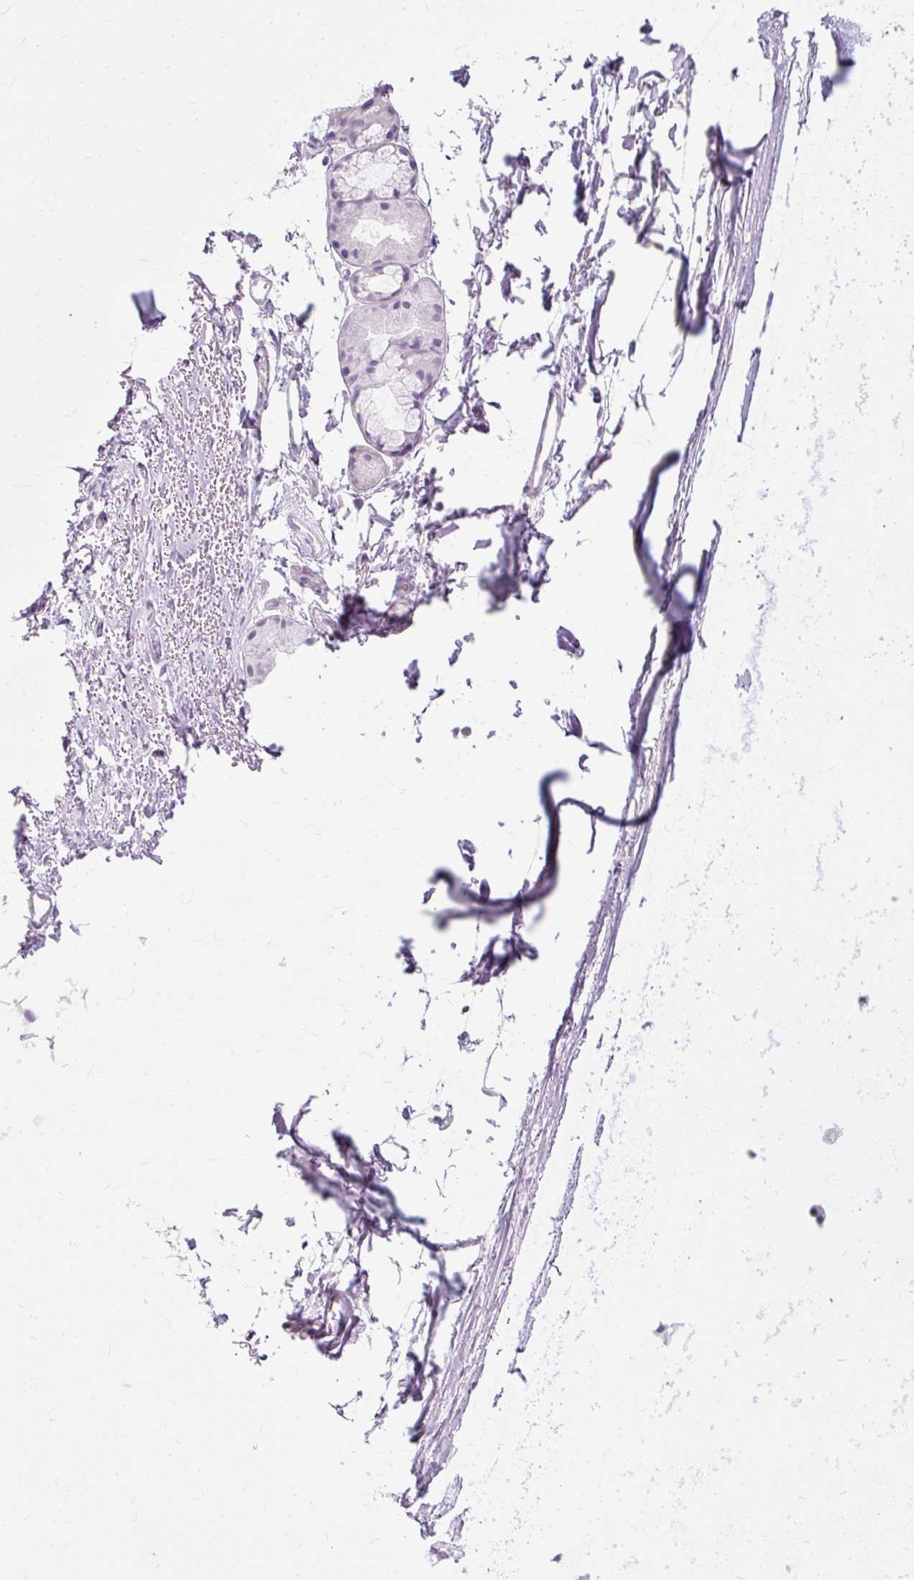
{"staining": {"intensity": "negative", "quantity": "none", "location": "none"}, "tissue": "adipose tissue", "cell_type": "Adipocytes", "image_type": "normal", "snomed": [{"axis": "morphology", "description": "Normal tissue, NOS"}, {"axis": "topography", "description": "Cartilage tissue"}, {"axis": "topography", "description": "Nasopharynx"}], "caption": "Immunohistochemistry of normal human adipose tissue exhibits no positivity in adipocytes.", "gene": "HSD11B1", "patient": {"sex": "male", "age": 56}}